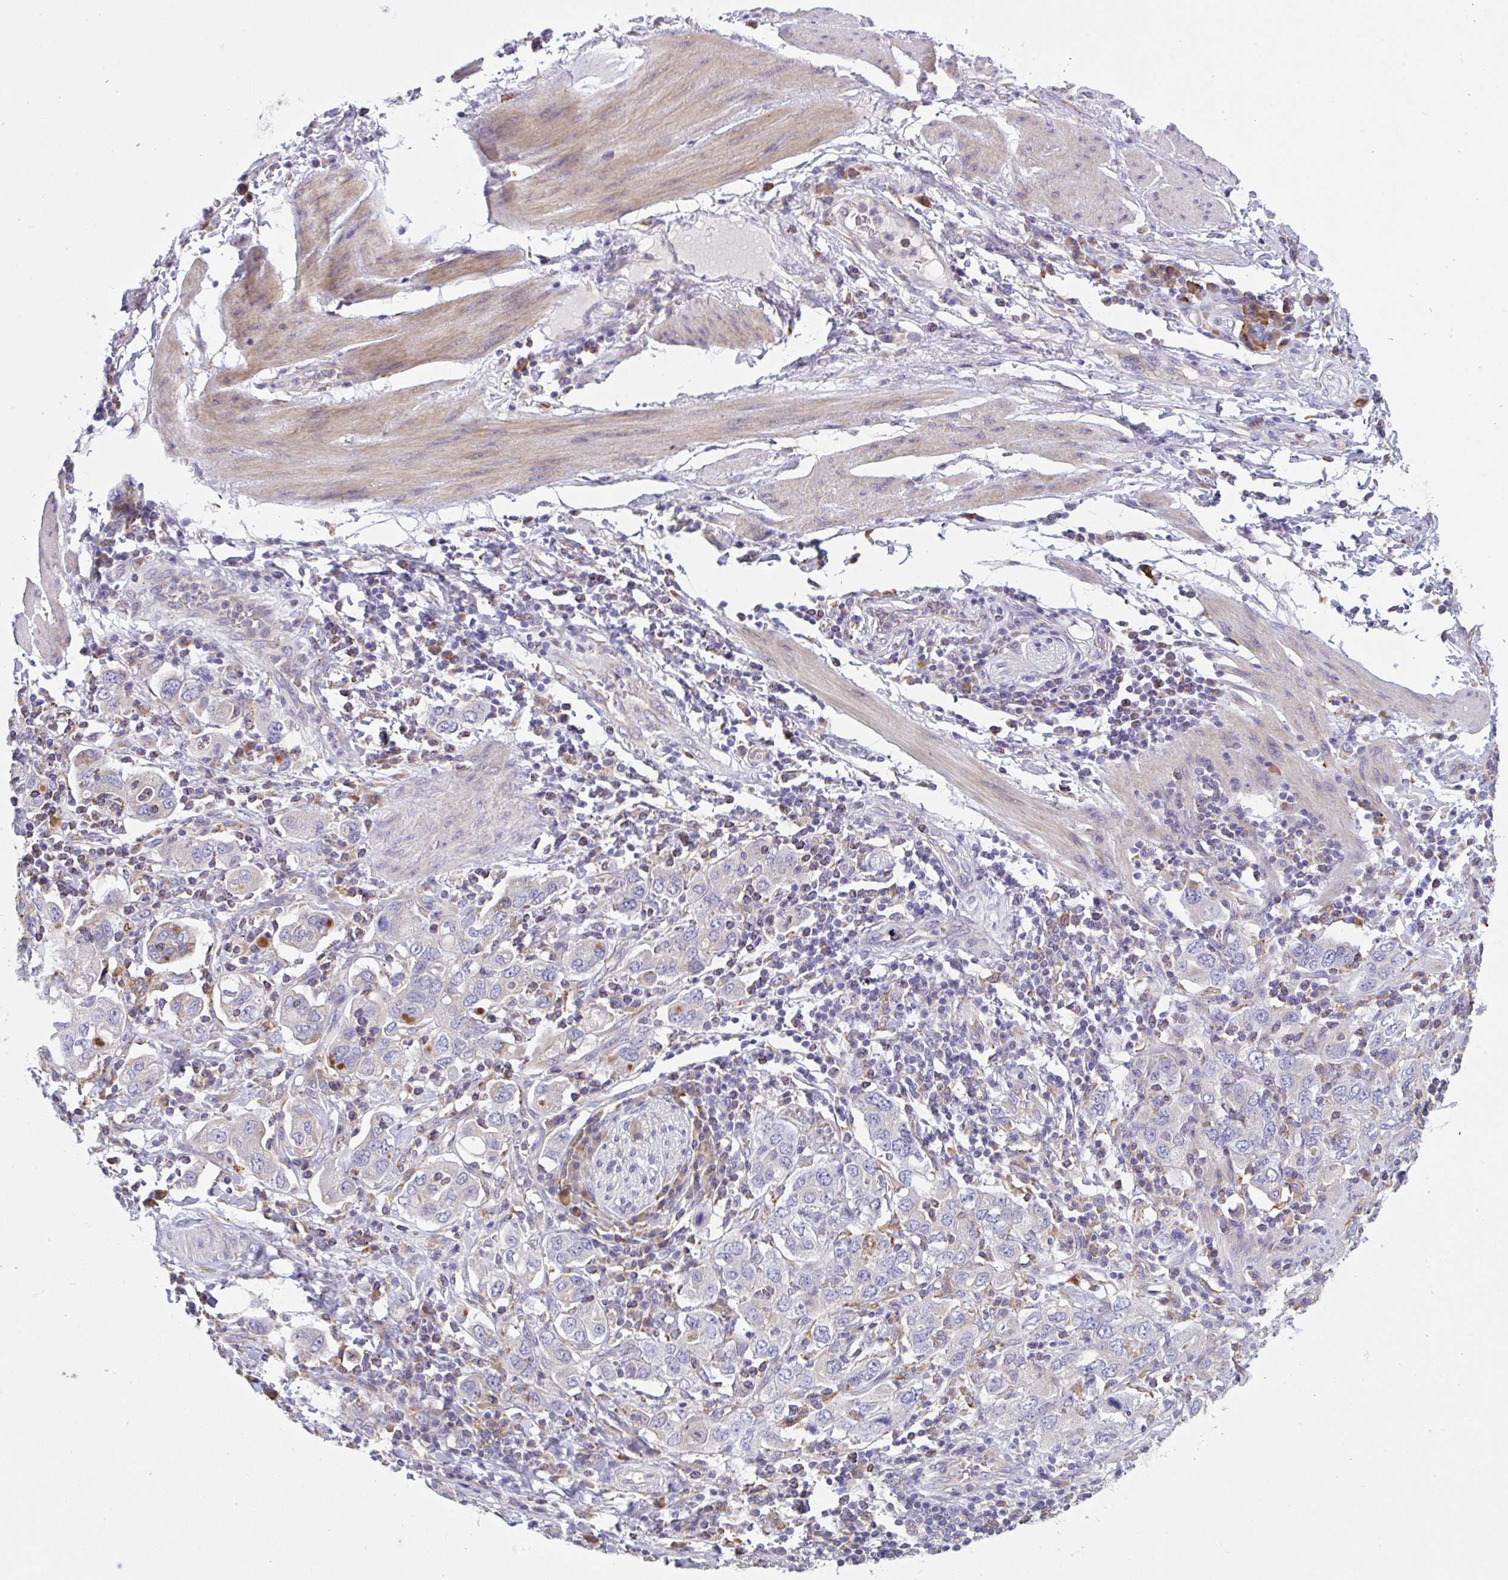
{"staining": {"intensity": "negative", "quantity": "none", "location": "none"}, "tissue": "stomach cancer", "cell_type": "Tumor cells", "image_type": "cancer", "snomed": [{"axis": "morphology", "description": "Adenocarcinoma, NOS"}, {"axis": "topography", "description": "Stomach, upper"}, {"axis": "topography", "description": "Stomach"}], "caption": "The IHC image has no significant positivity in tumor cells of stomach adenocarcinoma tissue.", "gene": "MYMK", "patient": {"sex": "male", "age": 62}}